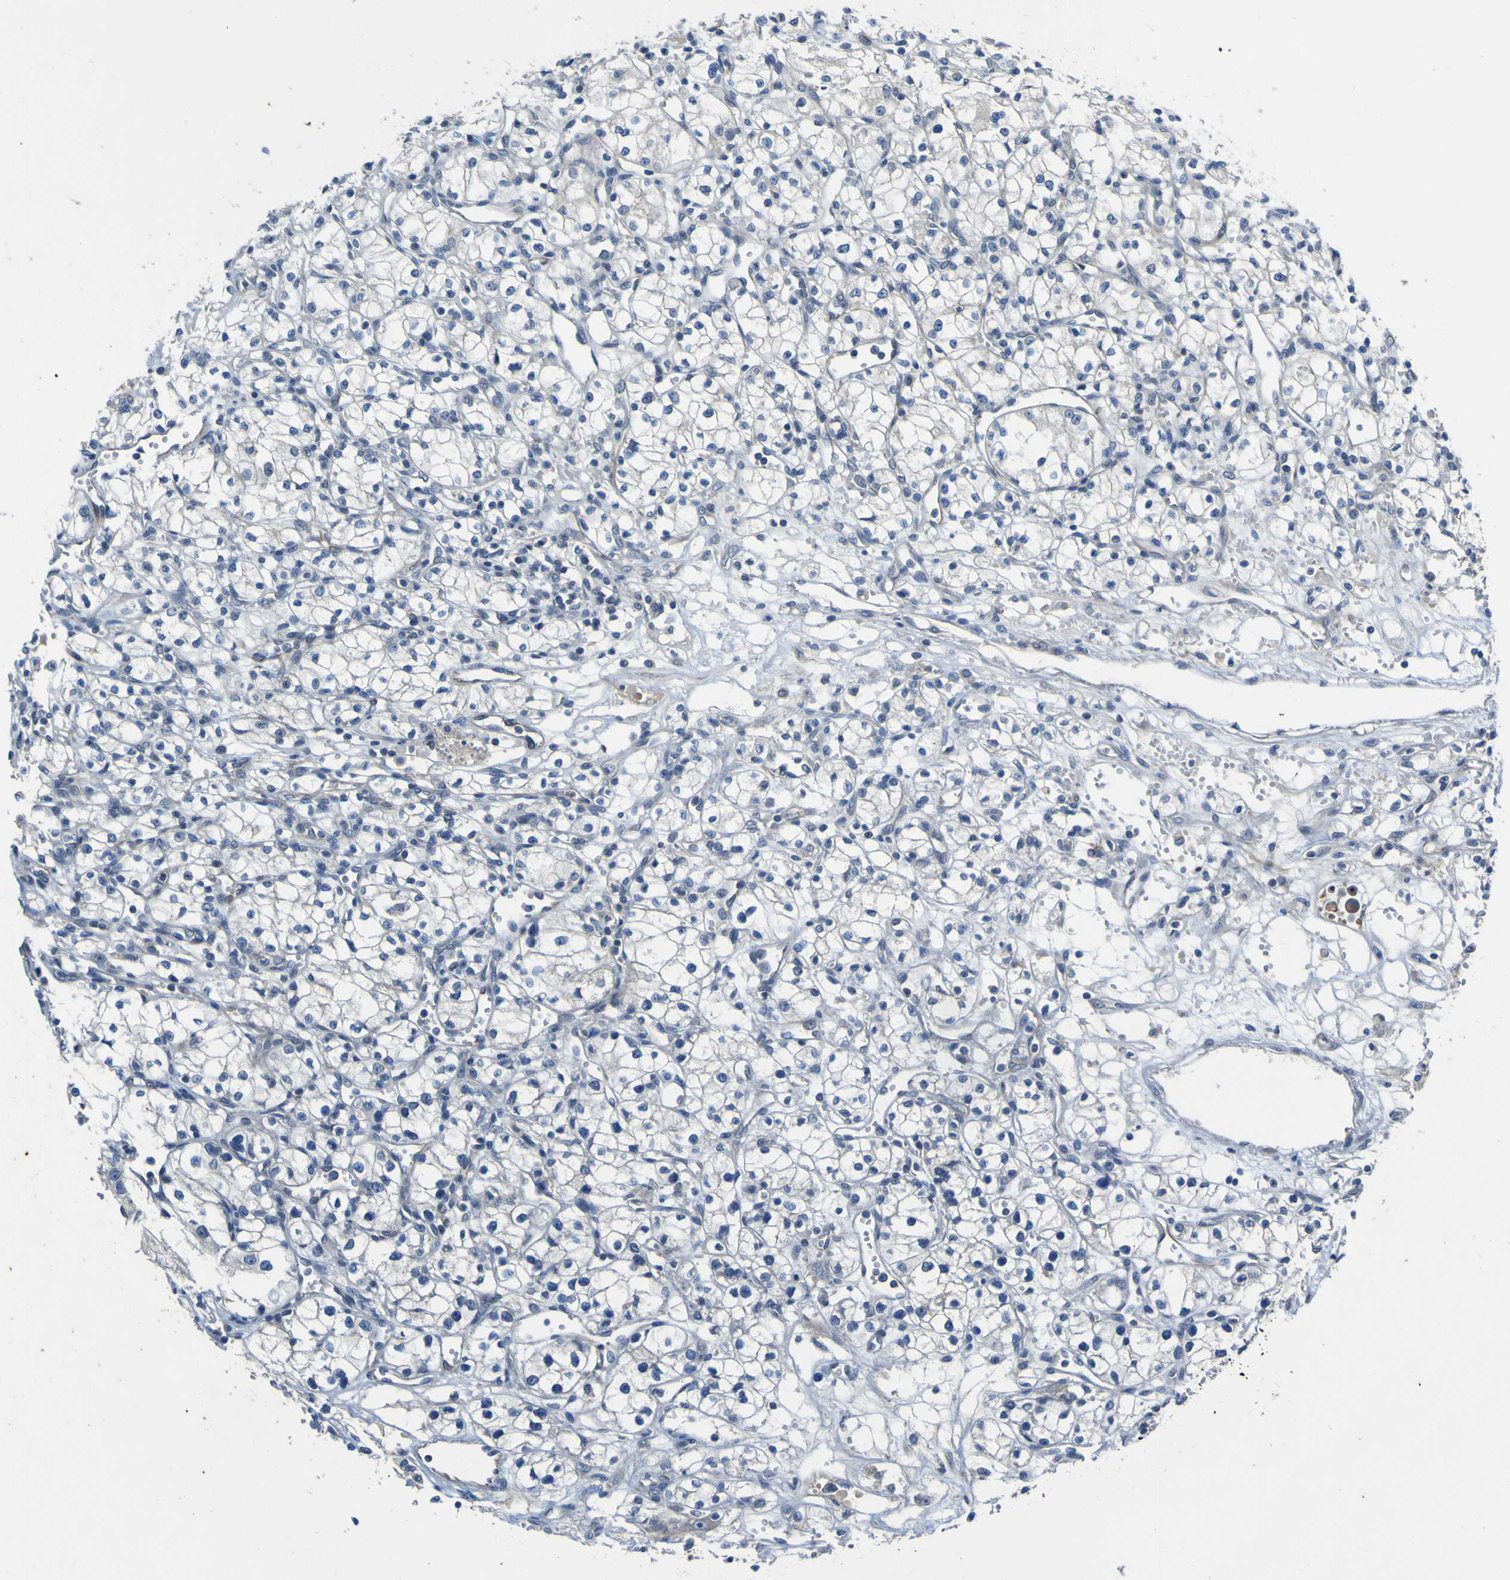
{"staining": {"intensity": "negative", "quantity": "none", "location": "none"}, "tissue": "renal cancer", "cell_type": "Tumor cells", "image_type": "cancer", "snomed": [{"axis": "morphology", "description": "Normal tissue, NOS"}, {"axis": "morphology", "description": "Adenocarcinoma, NOS"}, {"axis": "topography", "description": "Kidney"}], "caption": "This micrograph is of renal cancer stained with immunohistochemistry to label a protein in brown with the nuclei are counter-stained blue. There is no expression in tumor cells.", "gene": "LDLR", "patient": {"sex": "male", "age": 59}}